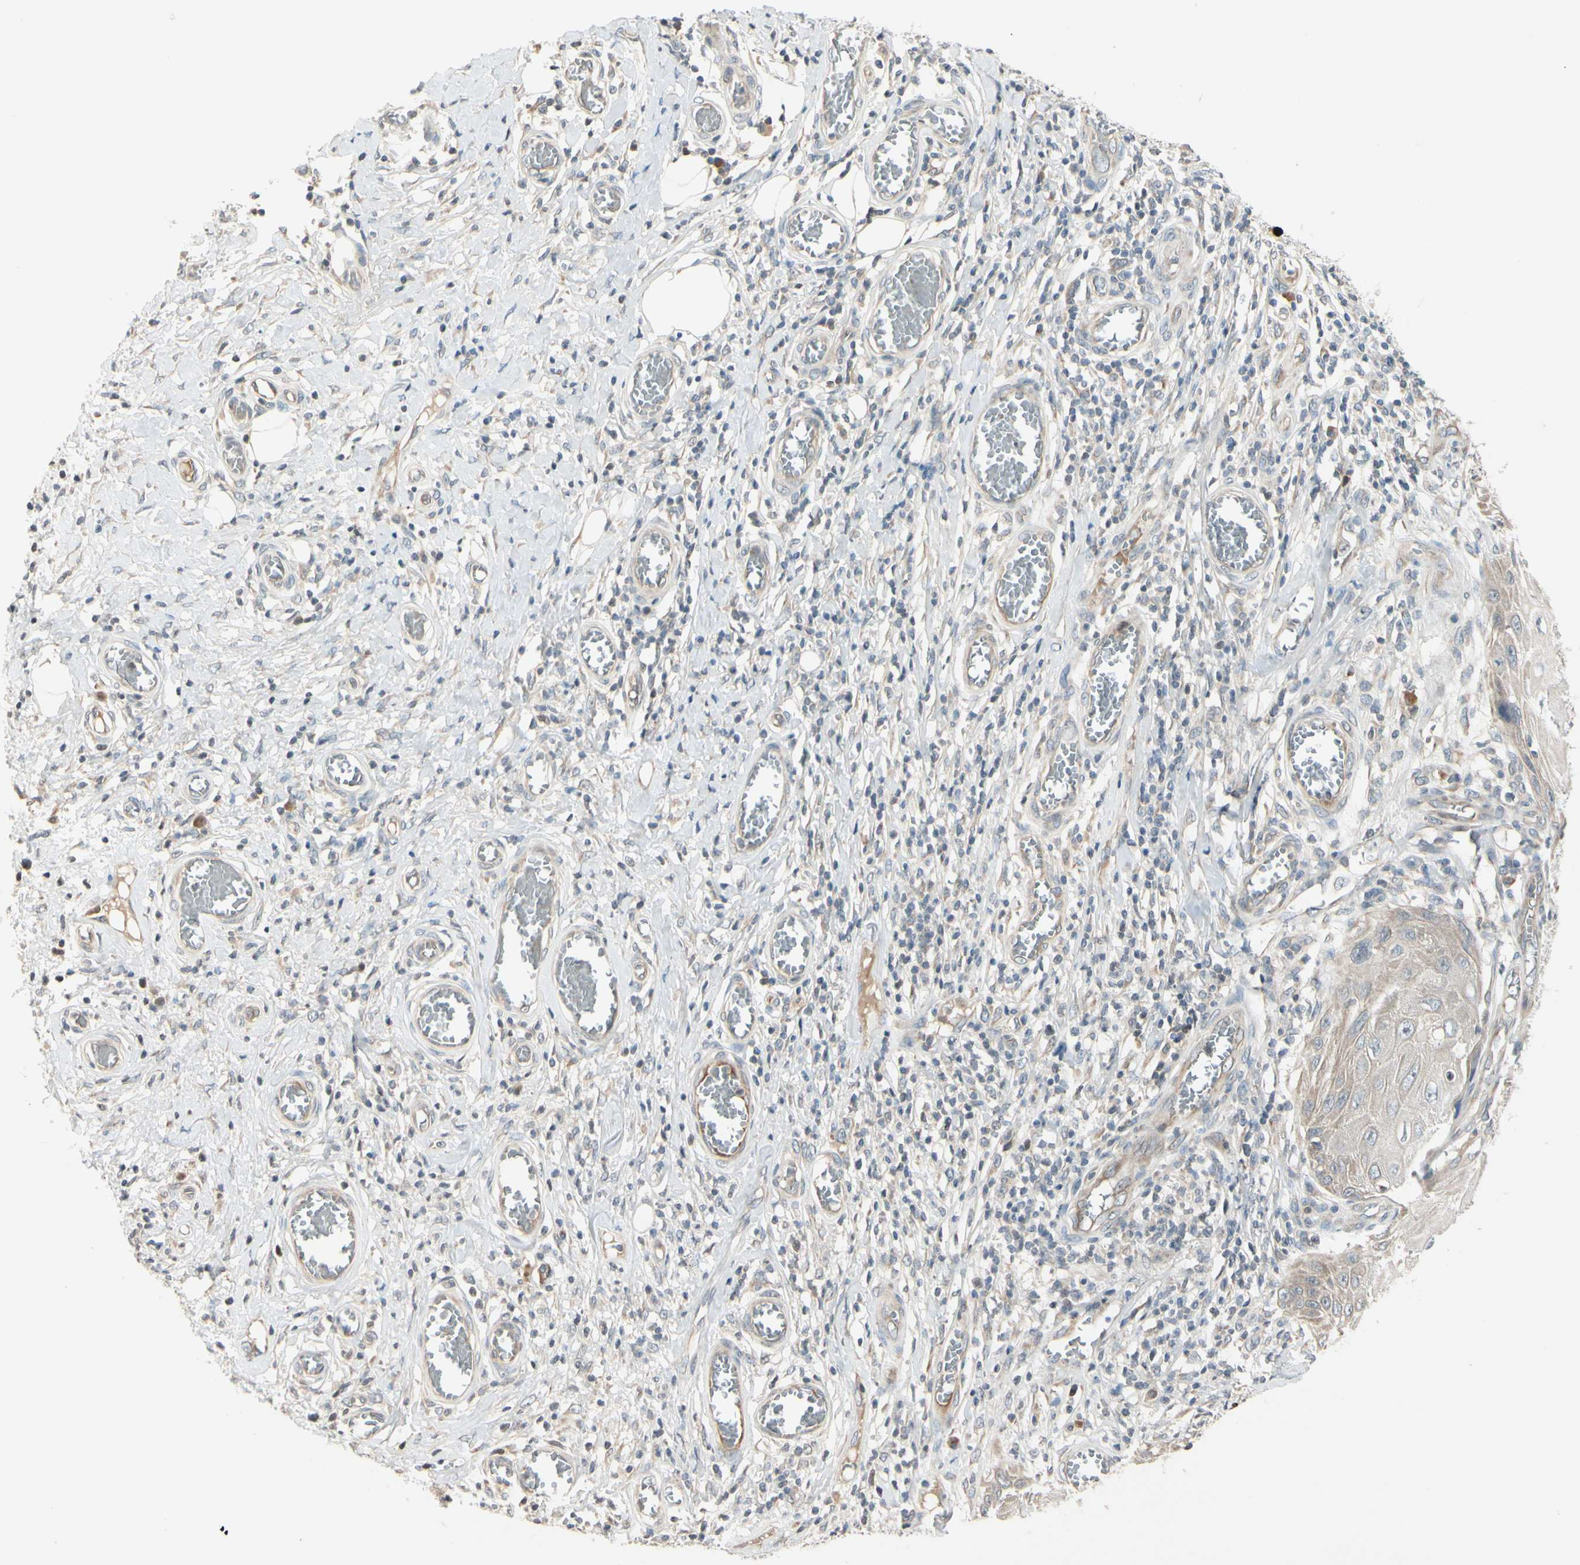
{"staining": {"intensity": "weak", "quantity": ">75%", "location": "cytoplasmic/membranous"}, "tissue": "skin cancer", "cell_type": "Tumor cells", "image_type": "cancer", "snomed": [{"axis": "morphology", "description": "Squamous cell carcinoma, NOS"}, {"axis": "topography", "description": "Skin"}], "caption": "A photomicrograph of skin cancer stained for a protein demonstrates weak cytoplasmic/membranous brown staining in tumor cells.", "gene": "FGF10", "patient": {"sex": "female", "age": 73}}